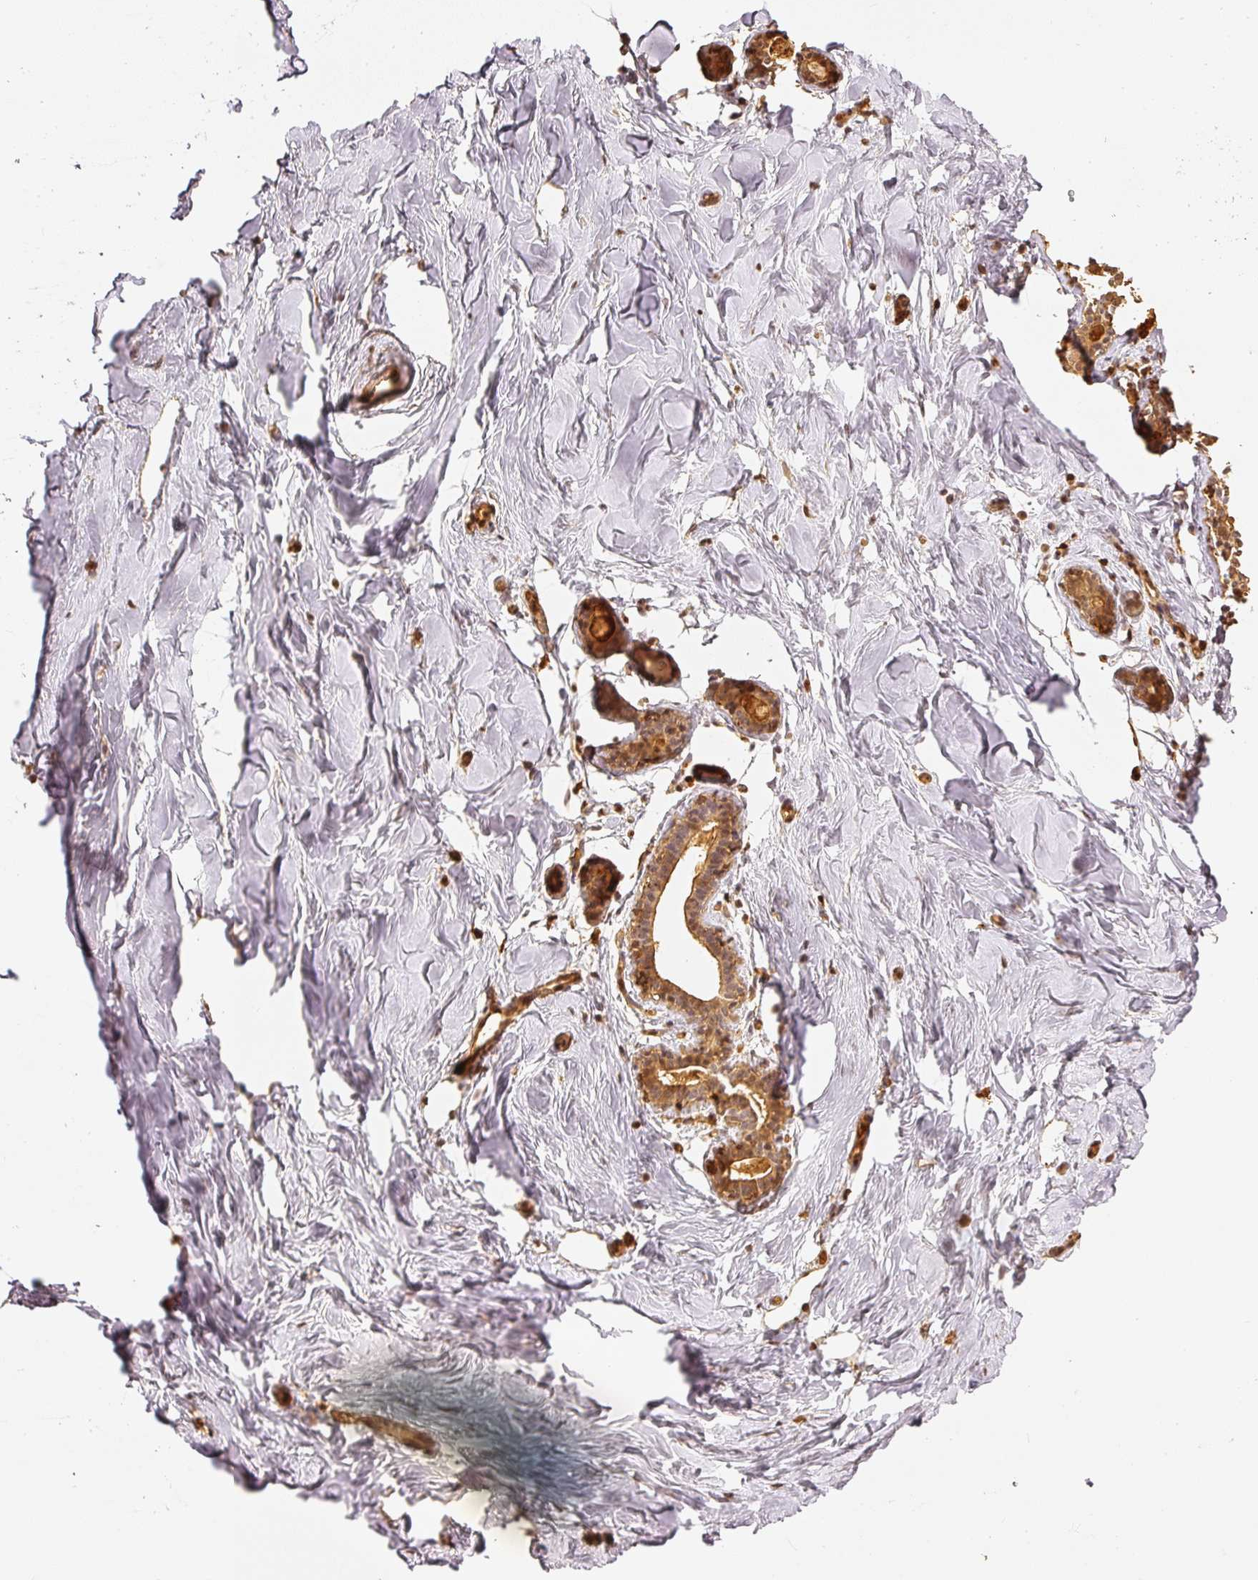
{"staining": {"intensity": "moderate", "quantity": ">75%", "location": "cytoplasmic/membranous"}, "tissue": "breast", "cell_type": "Adipocytes", "image_type": "normal", "snomed": [{"axis": "morphology", "description": "Normal tissue, NOS"}, {"axis": "topography", "description": "Breast"}], "caption": "Immunohistochemistry staining of unremarkable breast, which reveals medium levels of moderate cytoplasmic/membranous expression in approximately >75% of adipocytes indicating moderate cytoplasmic/membranous protein positivity. The staining was performed using DAB (brown) for protein detection and nuclei were counterstained in hematoxylin (blue).", "gene": "PFN1", "patient": {"sex": "female", "age": 23}}